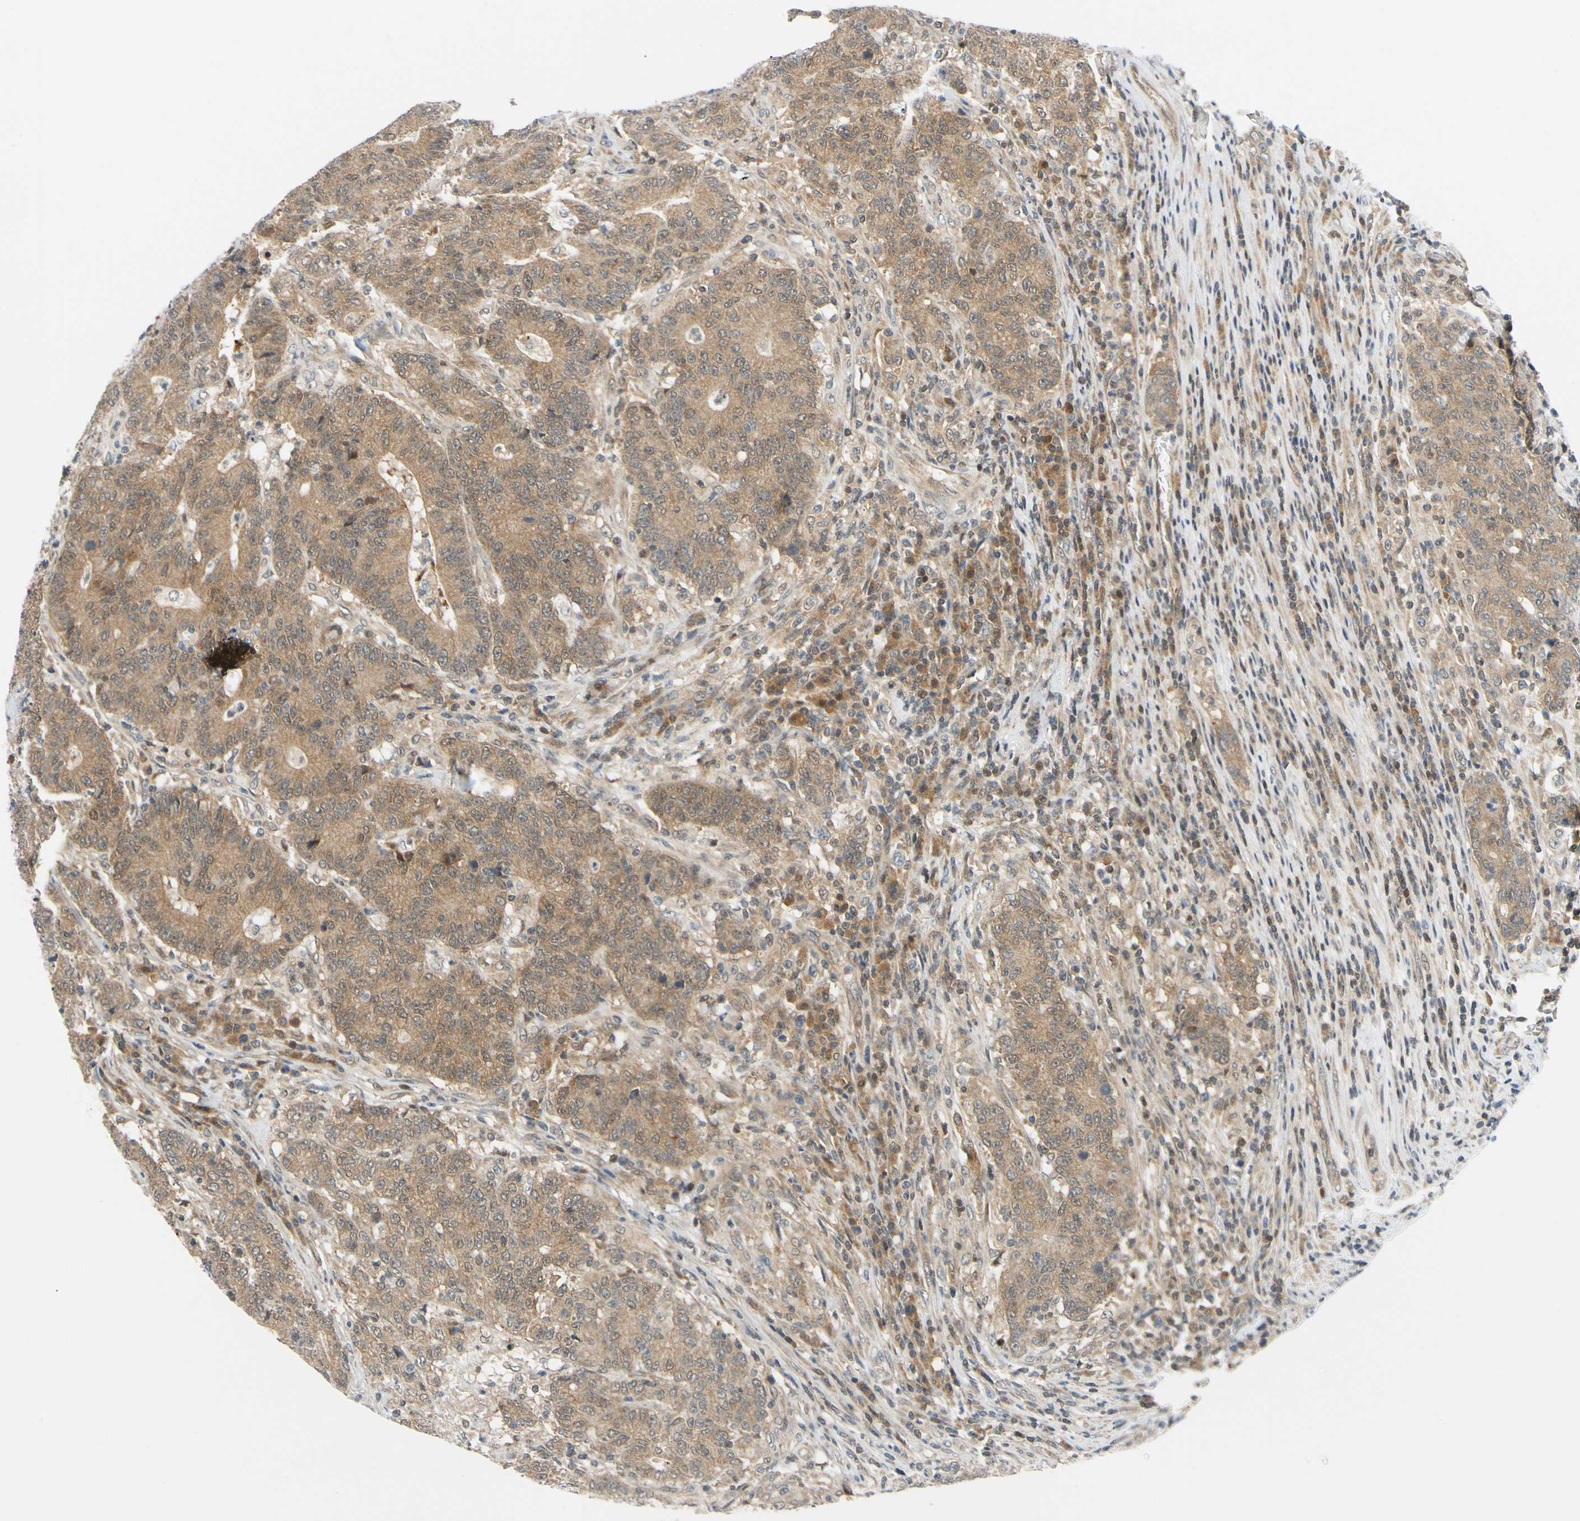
{"staining": {"intensity": "moderate", "quantity": ">75%", "location": "cytoplasmic/membranous"}, "tissue": "colorectal cancer", "cell_type": "Tumor cells", "image_type": "cancer", "snomed": [{"axis": "morphology", "description": "Normal tissue, NOS"}, {"axis": "morphology", "description": "Adenocarcinoma, NOS"}, {"axis": "topography", "description": "Colon"}], "caption": "This is an image of immunohistochemistry (IHC) staining of colorectal adenocarcinoma, which shows moderate expression in the cytoplasmic/membranous of tumor cells.", "gene": "MAPK9", "patient": {"sex": "female", "age": 75}}